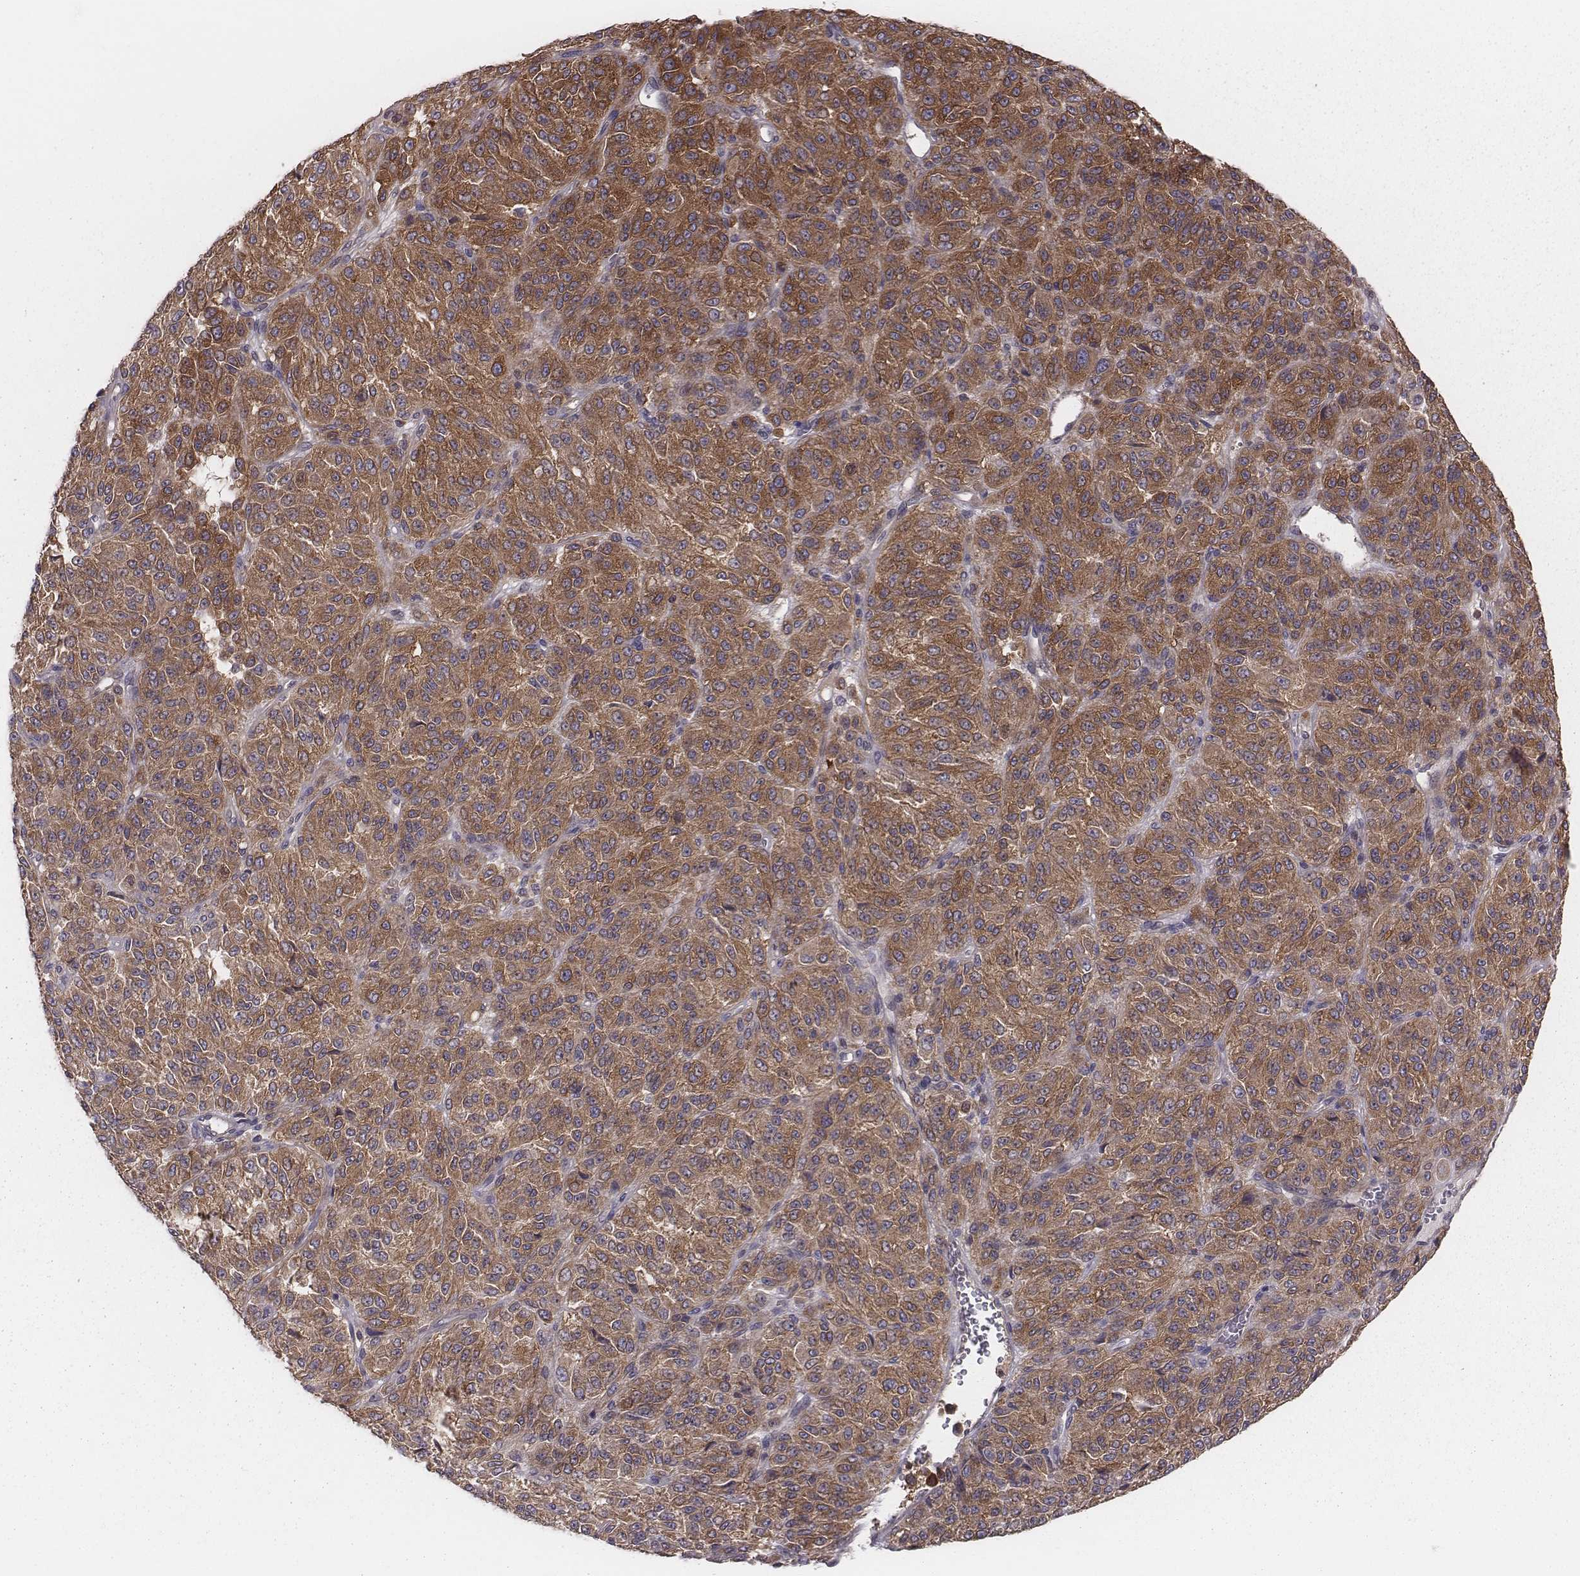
{"staining": {"intensity": "moderate", "quantity": ">75%", "location": "cytoplasmic/membranous"}, "tissue": "melanoma", "cell_type": "Tumor cells", "image_type": "cancer", "snomed": [{"axis": "morphology", "description": "Malignant melanoma, Metastatic site"}, {"axis": "topography", "description": "Brain"}], "caption": "Malignant melanoma (metastatic site) tissue shows moderate cytoplasmic/membranous expression in about >75% of tumor cells", "gene": "CAD", "patient": {"sex": "female", "age": 56}}